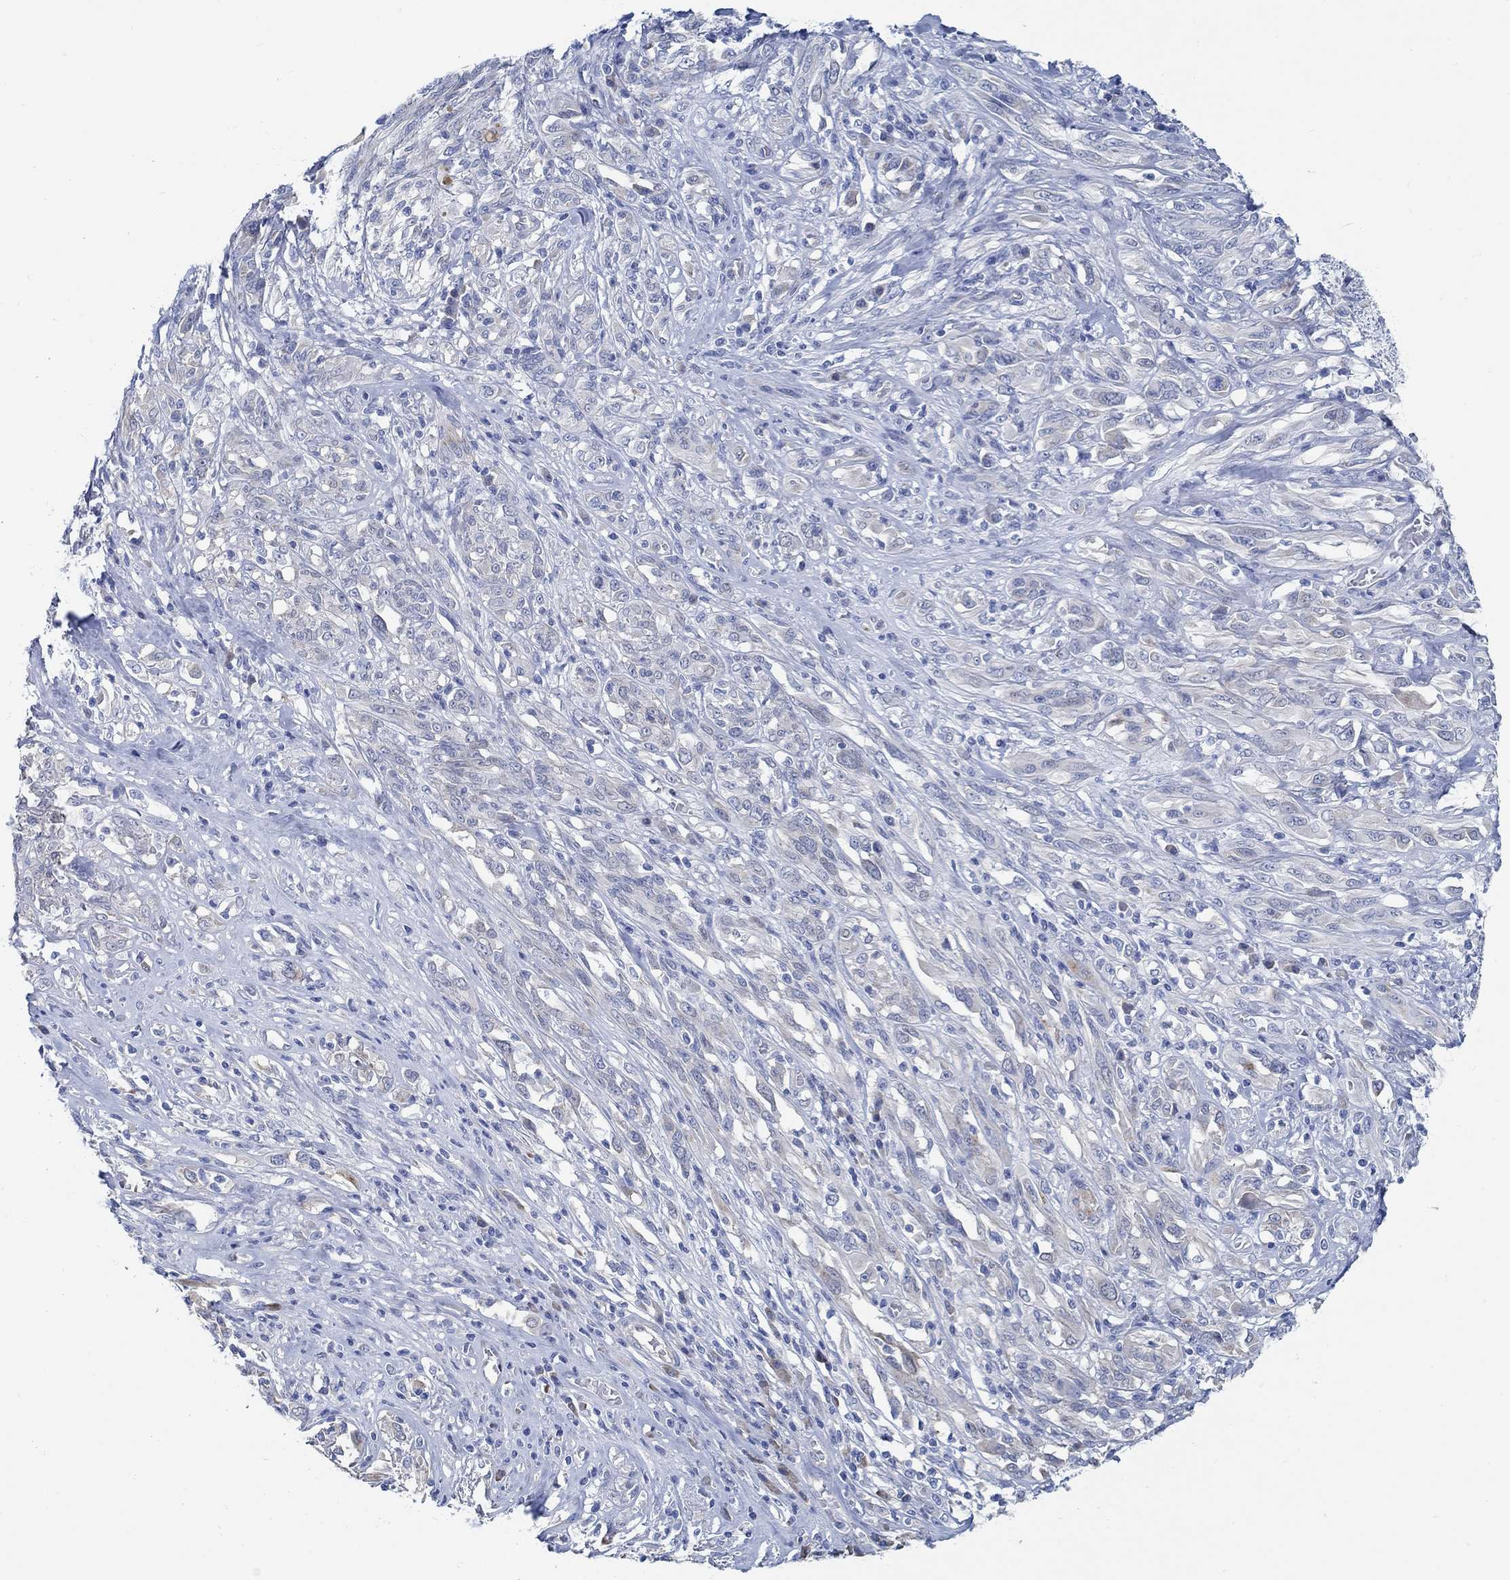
{"staining": {"intensity": "negative", "quantity": "none", "location": "none"}, "tissue": "melanoma", "cell_type": "Tumor cells", "image_type": "cancer", "snomed": [{"axis": "morphology", "description": "Malignant melanoma, NOS"}, {"axis": "topography", "description": "Skin"}], "caption": "High power microscopy photomicrograph of an immunohistochemistry (IHC) image of melanoma, revealing no significant staining in tumor cells.", "gene": "C15orf39", "patient": {"sex": "female", "age": 91}}